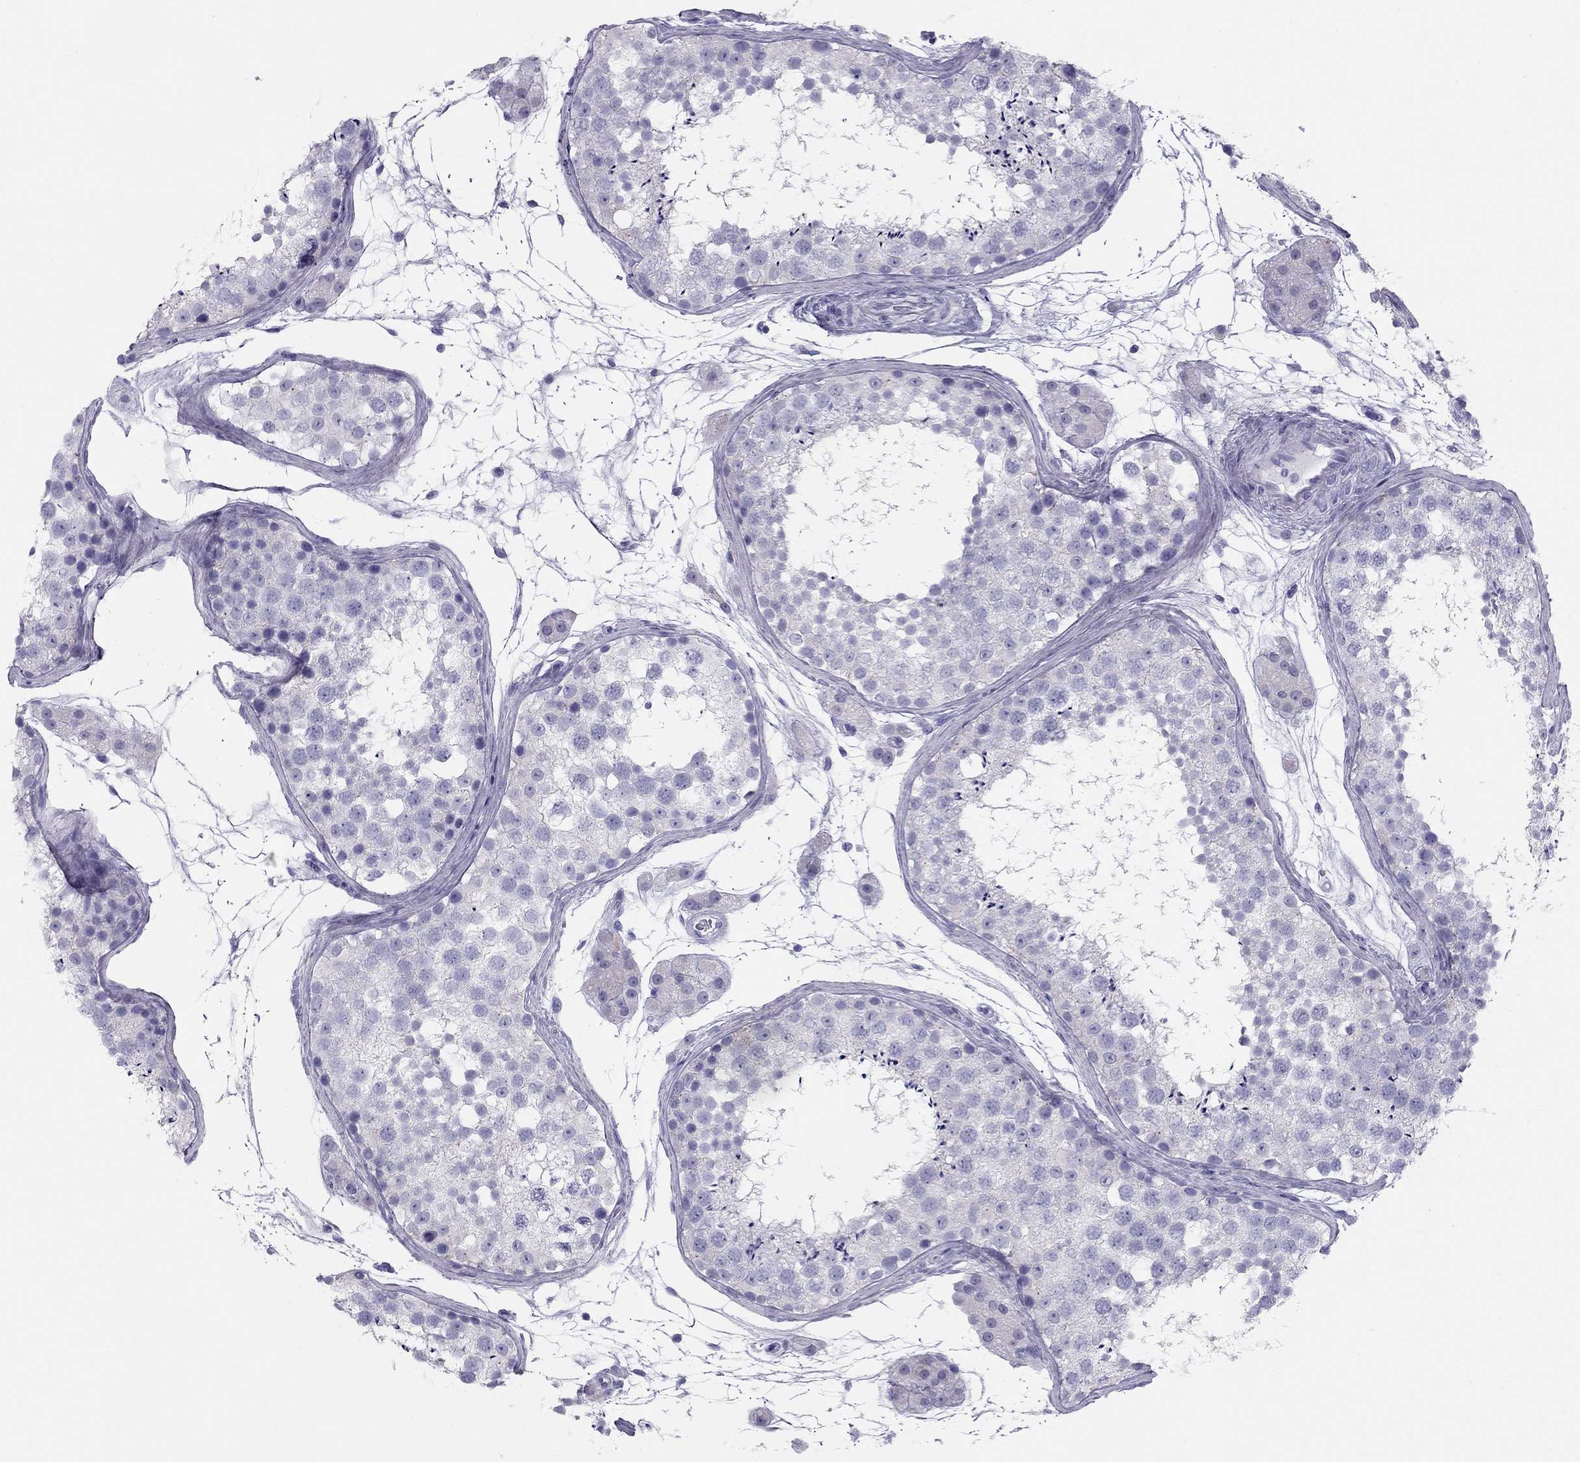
{"staining": {"intensity": "negative", "quantity": "none", "location": "none"}, "tissue": "testis", "cell_type": "Cells in seminiferous ducts", "image_type": "normal", "snomed": [{"axis": "morphology", "description": "Normal tissue, NOS"}, {"axis": "topography", "description": "Testis"}], "caption": "High power microscopy histopathology image of an IHC histopathology image of normal testis, revealing no significant positivity in cells in seminiferous ducts. The staining is performed using DAB brown chromogen with nuclei counter-stained in using hematoxylin.", "gene": "TRPM3", "patient": {"sex": "male", "age": 41}}